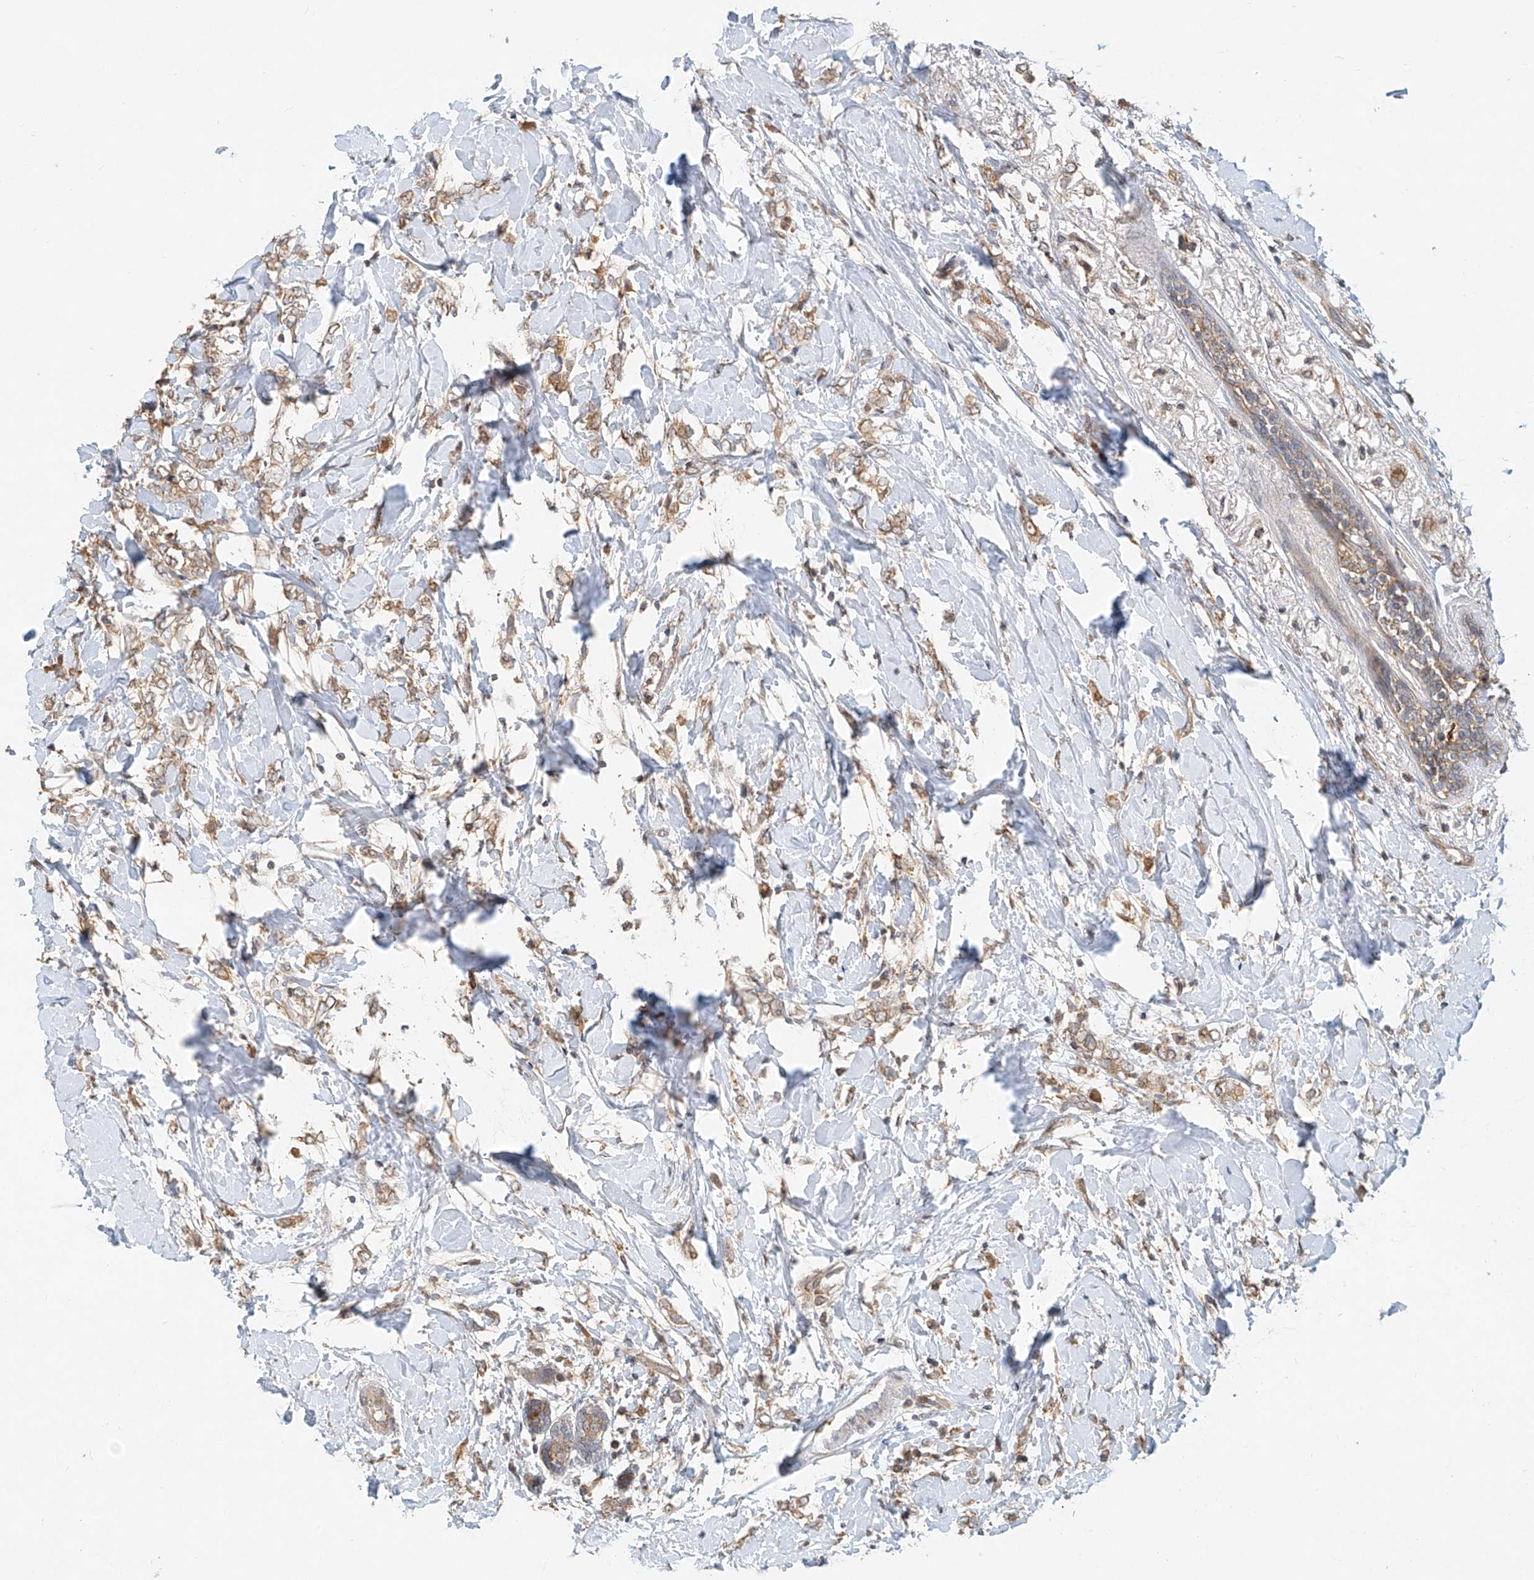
{"staining": {"intensity": "weak", "quantity": ">75%", "location": "cytoplasmic/membranous"}, "tissue": "breast cancer", "cell_type": "Tumor cells", "image_type": "cancer", "snomed": [{"axis": "morphology", "description": "Normal tissue, NOS"}, {"axis": "morphology", "description": "Lobular carcinoma"}, {"axis": "topography", "description": "Breast"}], "caption": "Breast cancer stained with IHC exhibits weak cytoplasmic/membranous positivity in about >75% of tumor cells.", "gene": "TMEM61", "patient": {"sex": "female", "age": 47}}